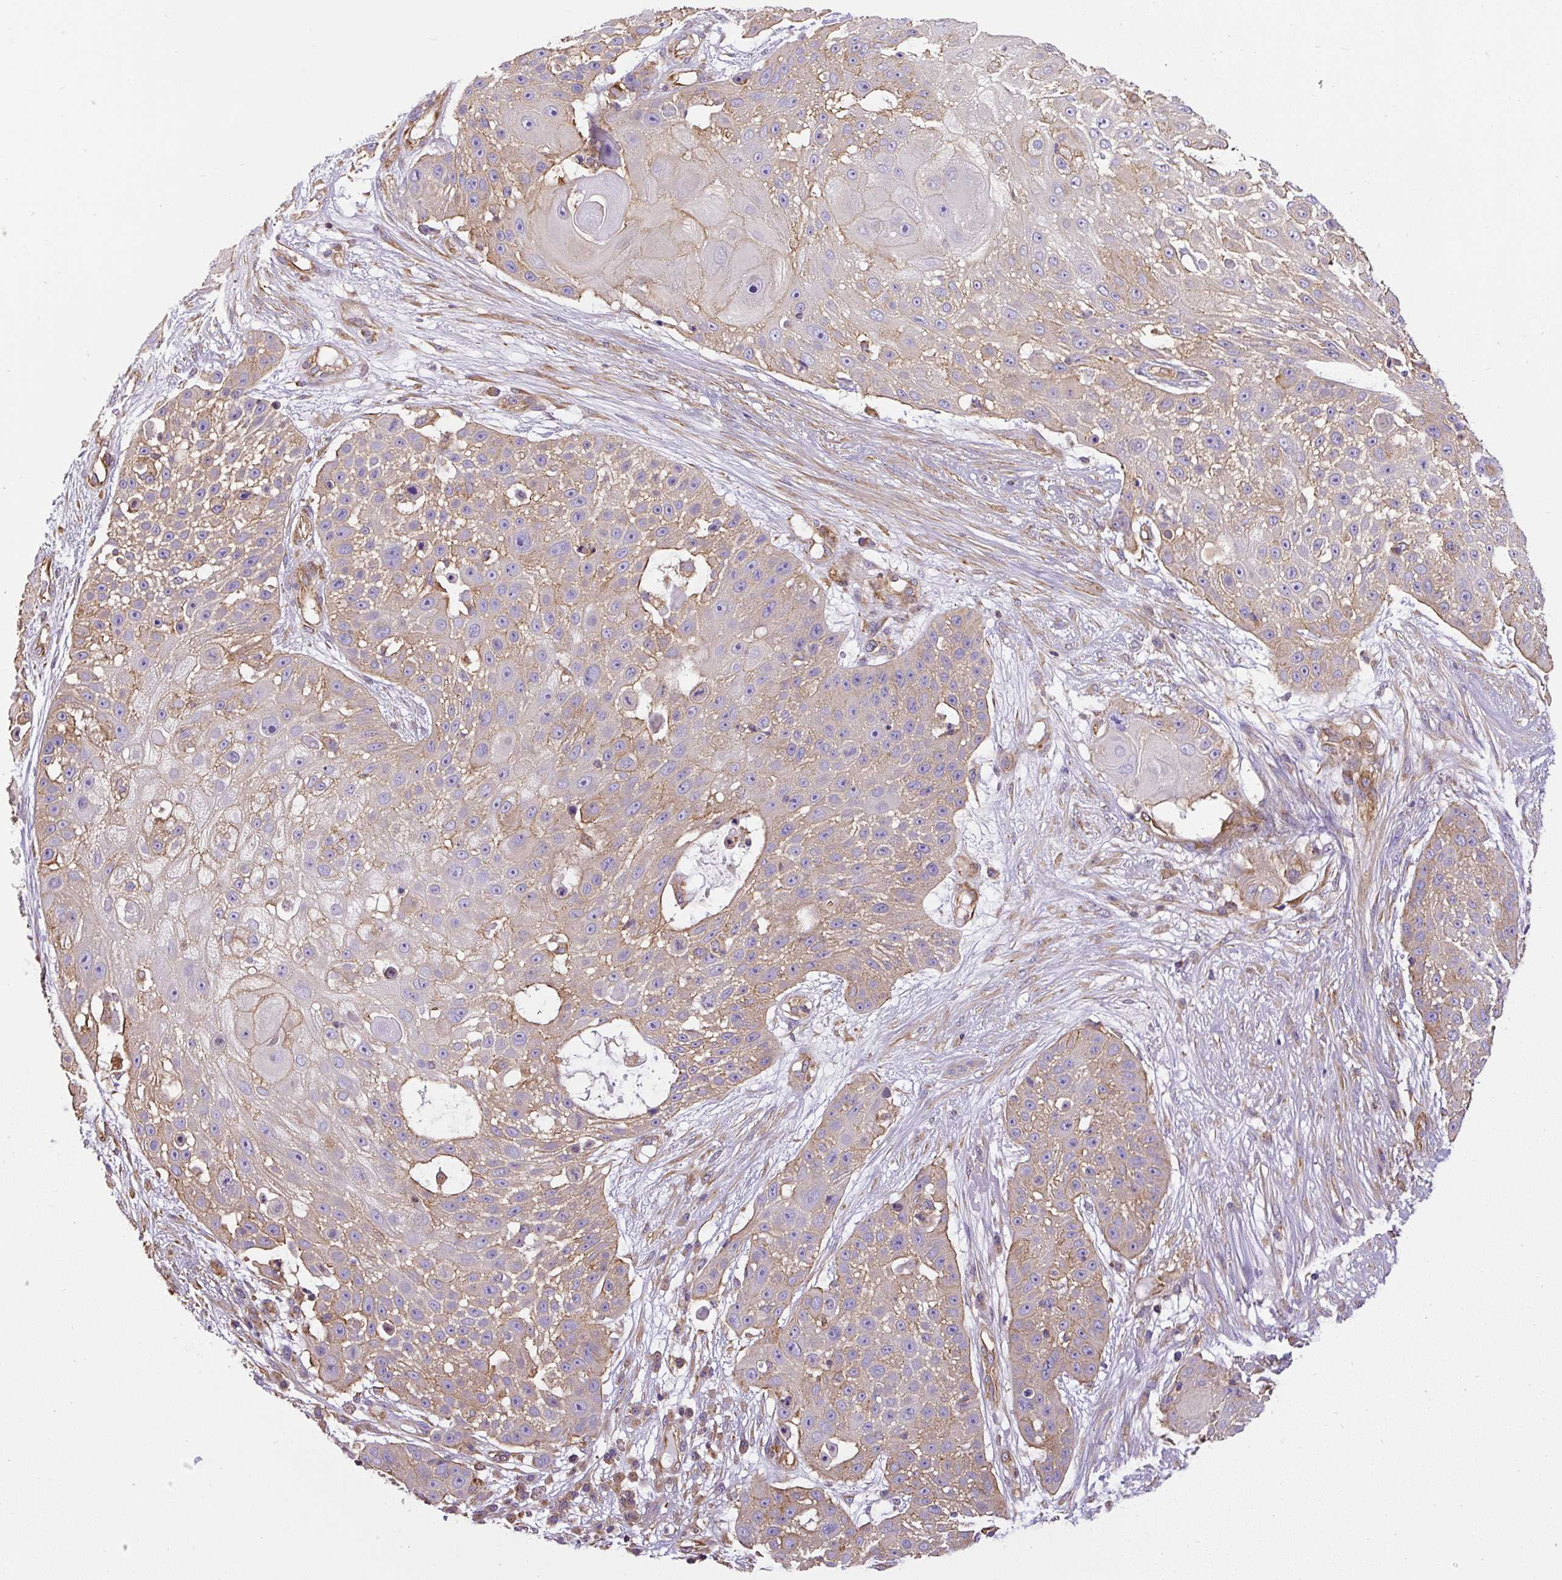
{"staining": {"intensity": "weak", "quantity": "<25%", "location": "cytoplasmic/membranous"}, "tissue": "skin cancer", "cell_type": "Tumor cells", "image_type": "cancer", "snomed": [{"axis": "morphology", "description": "Squamous cell carcinoma, NOS"}, {"axis": "topography", "description": "Skin"}], "caption": "This is a histopathology image of immunohistochemistry staining of skin cancer (squamous cell carcinoma), which shows no staining in tumor cells.", "gene": "DCTN1", "patient": {"sex": "female", "age": 86}}